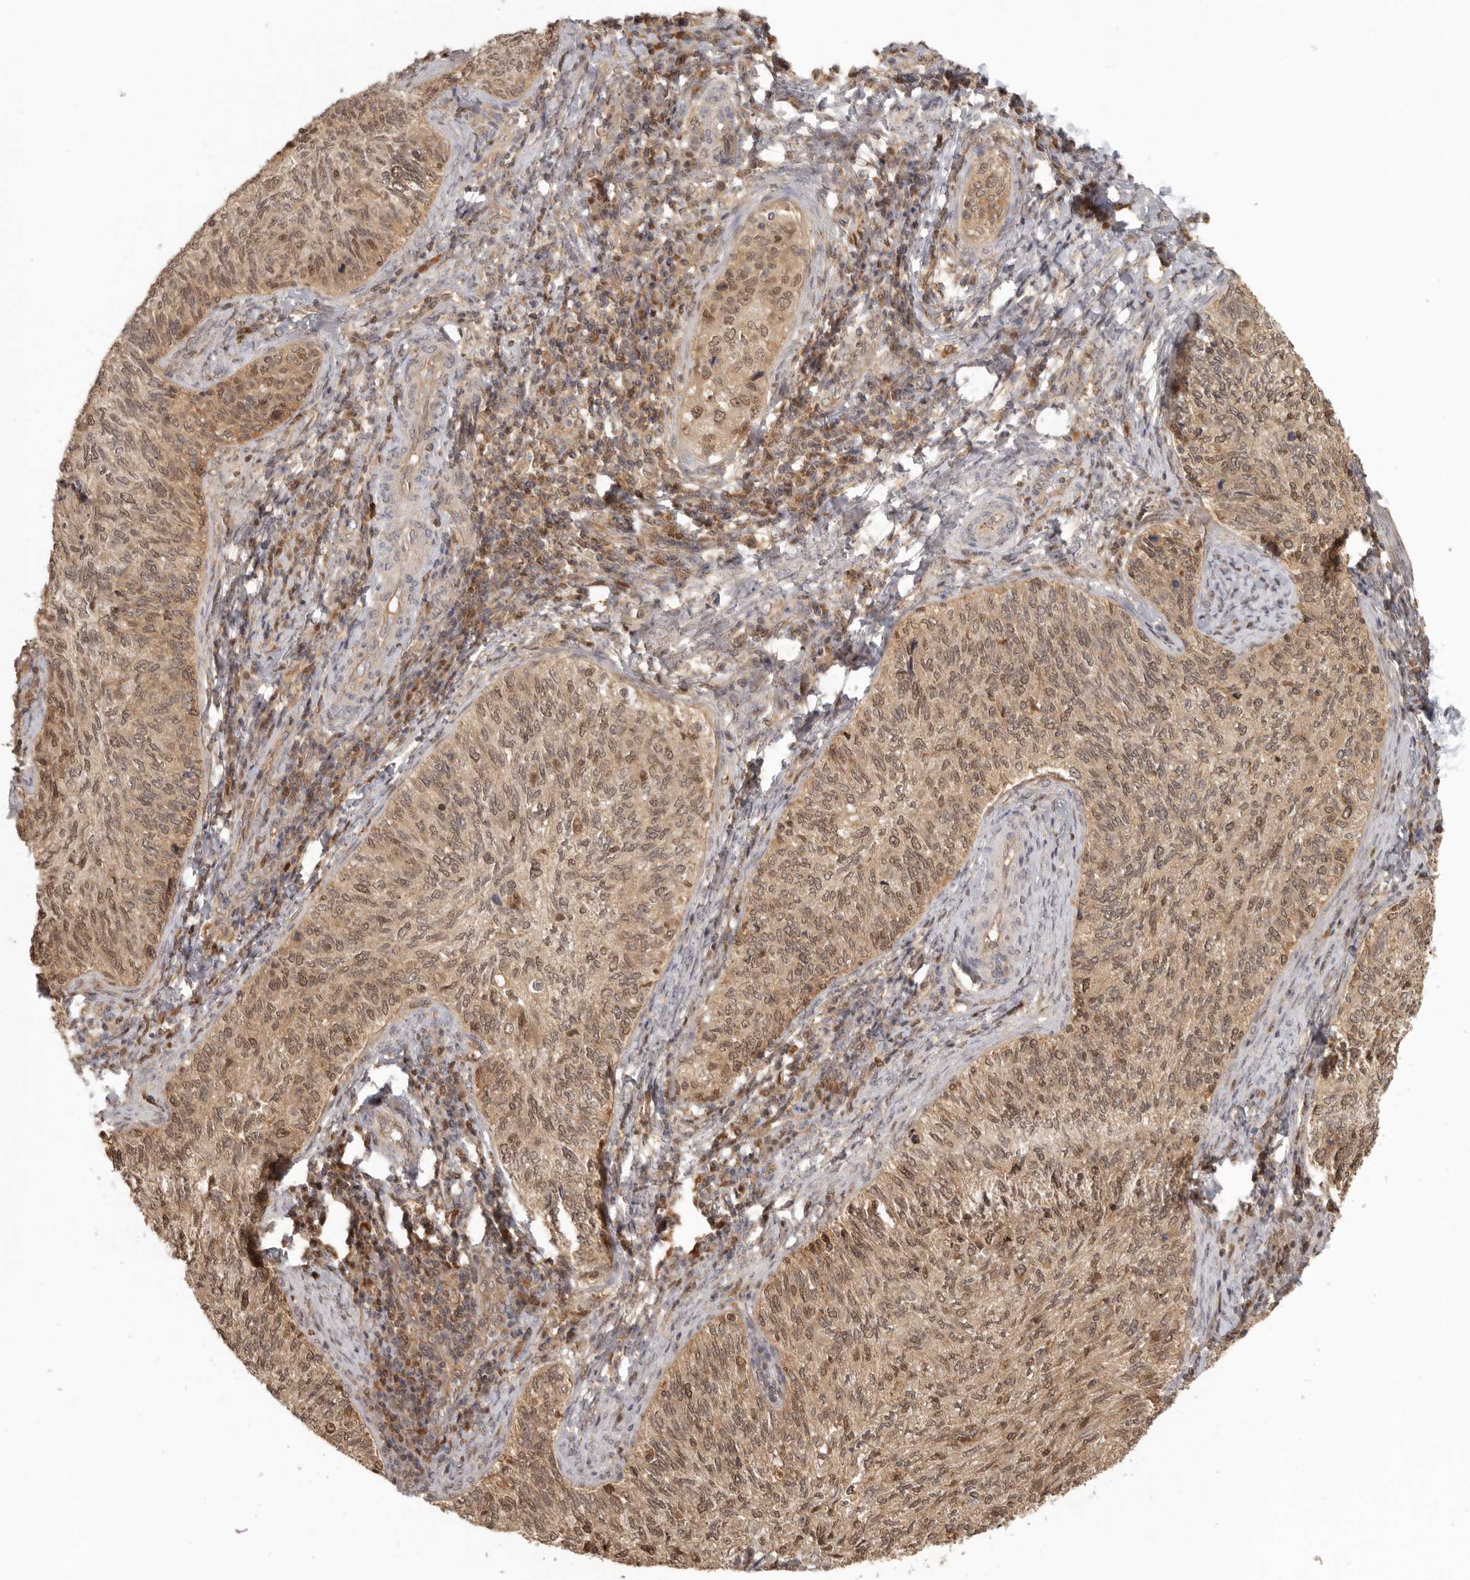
{"staining": {"intensity": "moderate", "quantity": ">75%", "location": "nuclear"}, "tissue": "cervical cancer", "cell_type": "Tumor cells", "image_type": "cancer", "snomed": [{"axis": "morphology", "description": "Squamous cell carcinoma, NOS"}, {"axis": "topography", "description": "Cervix"}], "caption": "Immunohistochemical staining of human cervical squamous cell carcinoma demonstrates medium levels of moderate nuclear protein positivity in about >75% of tumor cells.", "gene": "PSMA5", "patient": {"sex": "female", "age": 30}}